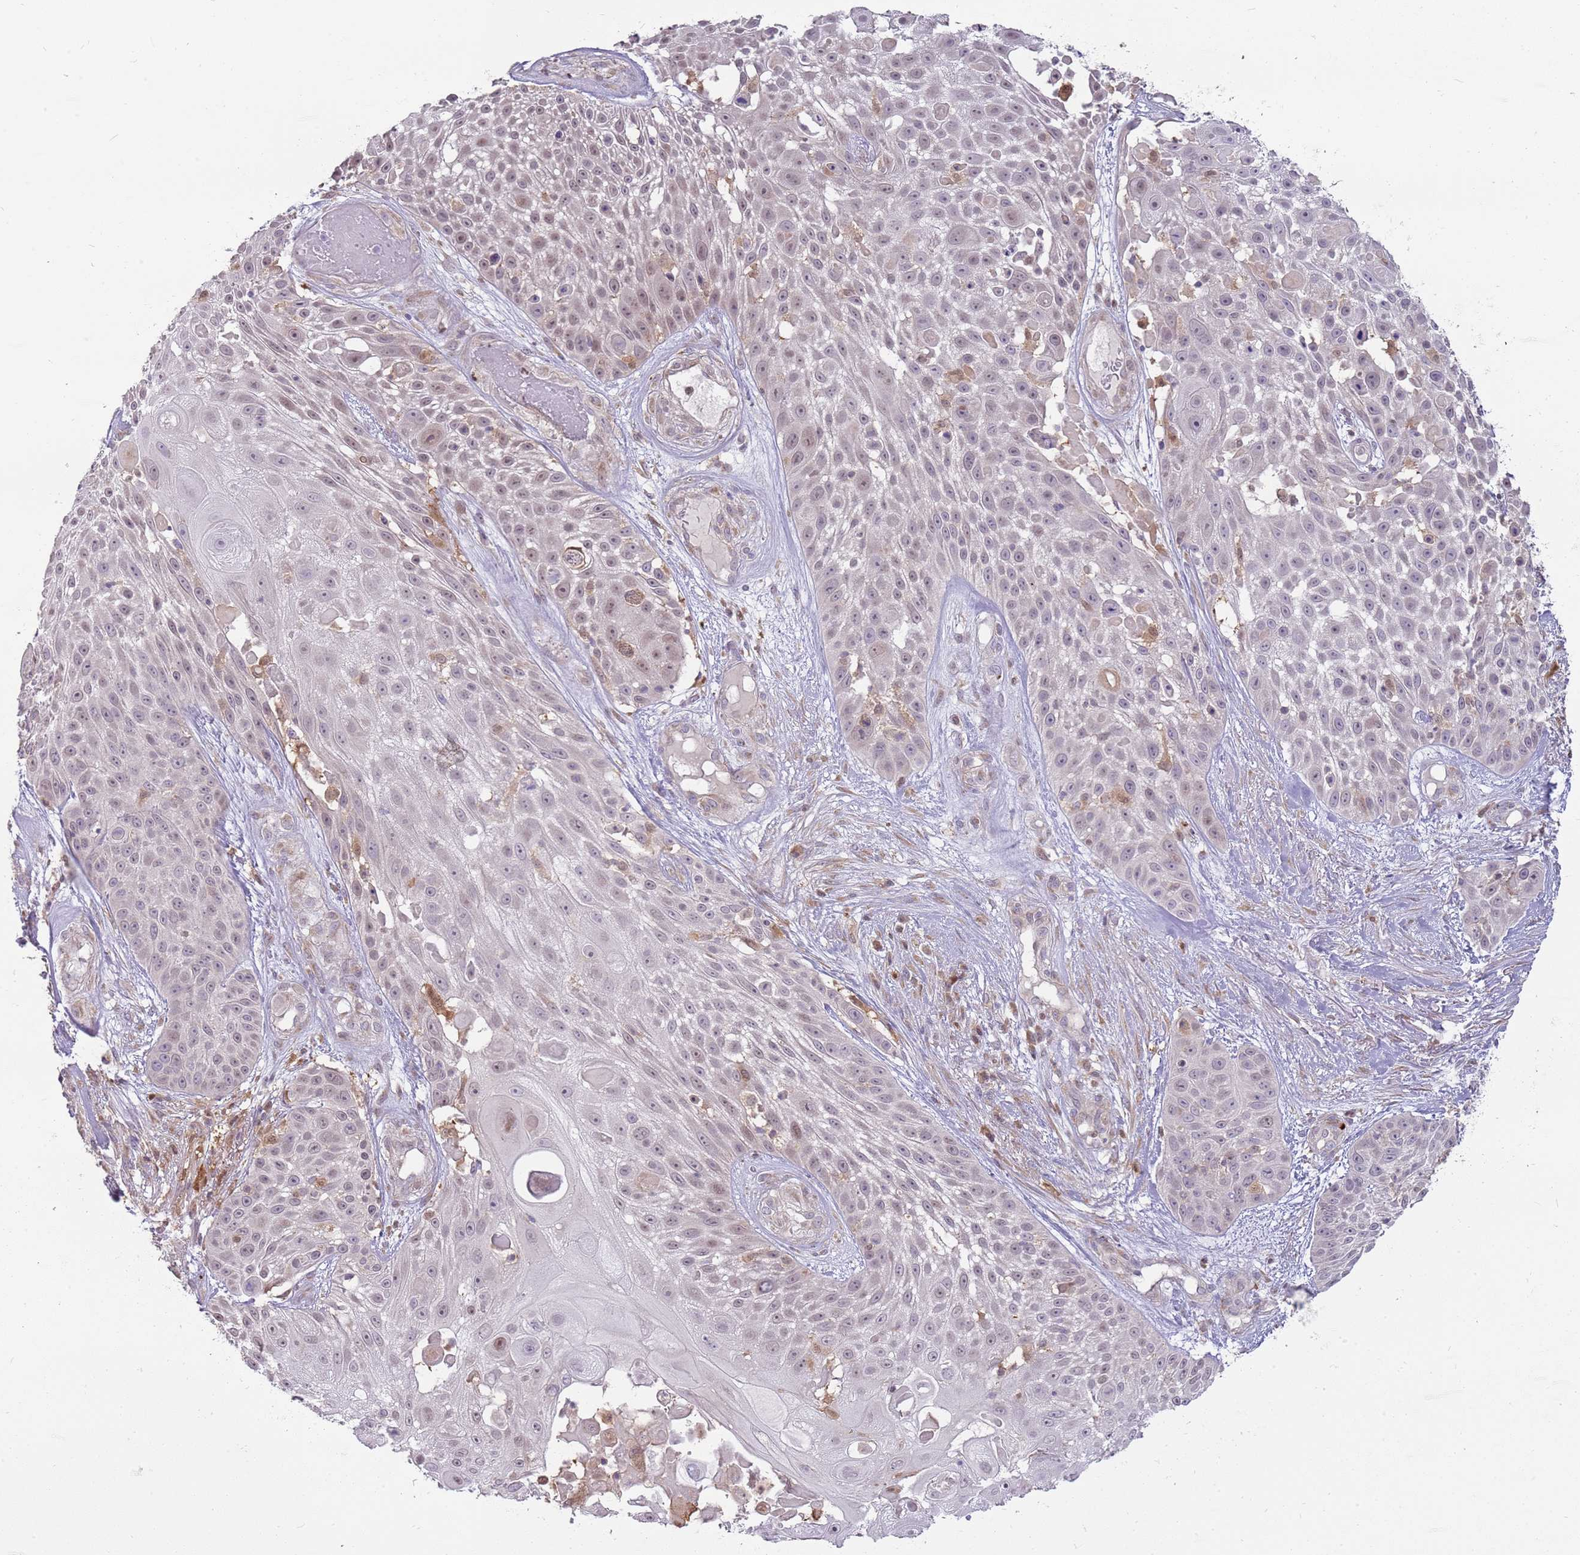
{"staining": {"intensity": "weak", "quantity": "<25%", "location": "cytoplasmic/membranous,nuclear"}, "tissue": "skin cancer", "cell_type": "Tumor cells", "image_type": "cancer", "snomed": [{"axis": "morphology", "description": "Squamous cell carcinoma, NOS"}, {"axis": "topography", "description": "Skin"}], "caption": "The immunohistochemistry (IHC) histopathology image has no significant expression in tumor cells of skin cancer tissue.", "gene": "DIPK1C", "patient": {"sex": "female", "age": 86}}